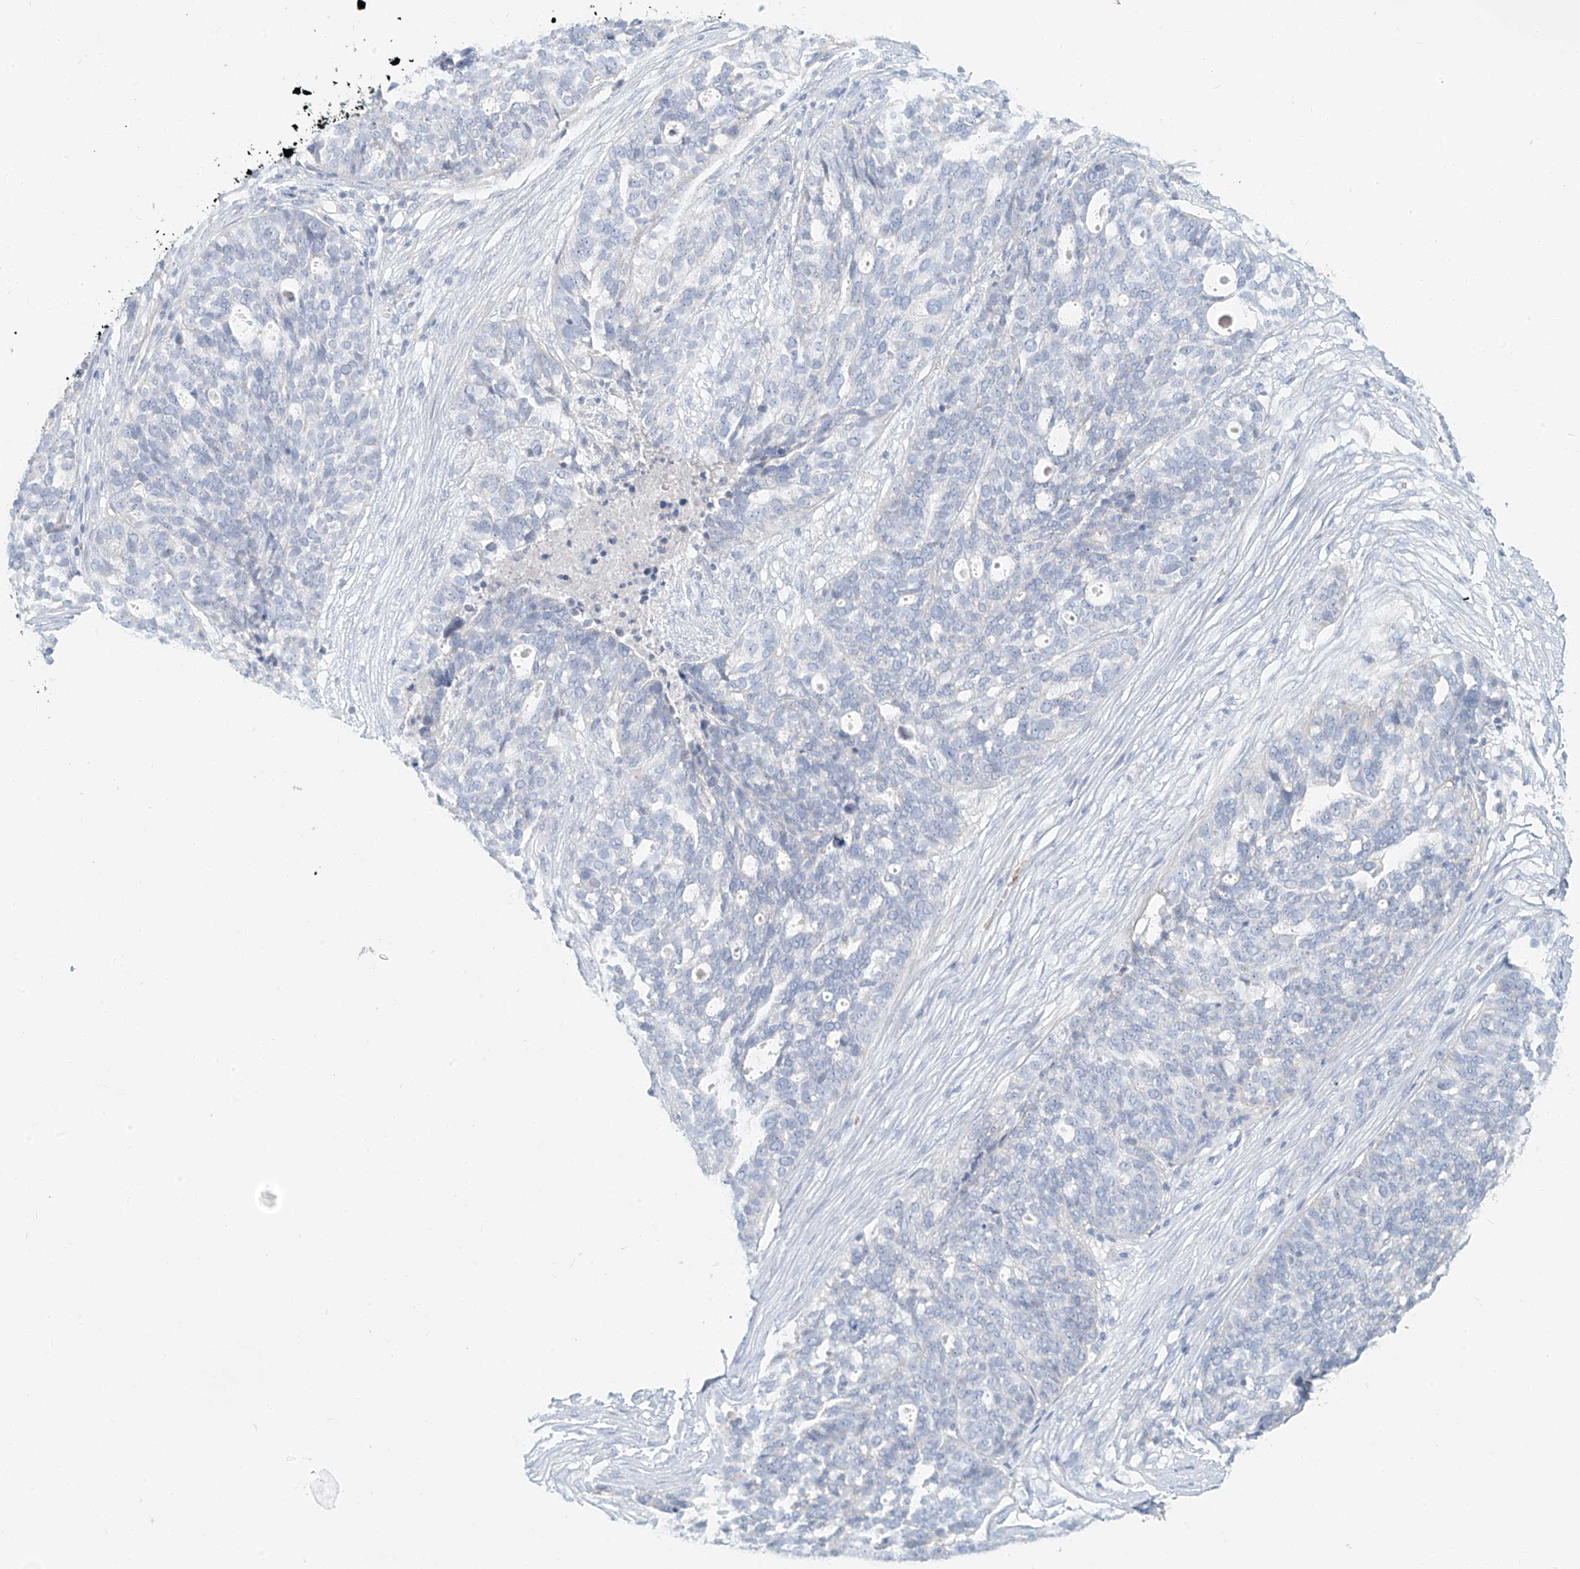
{"staining": {"intensity": "negative", "quantity": "none", "location": "none"}, "tissue": "ovarian cancer", "cell_type": "Tumor cells", "image_type": "cancer", "snomed": [{"axis": "morphology", "description": "Cystadenocarcinoma, serous, NOS"}, {"axis": "topography", "description": "Ovary"}], "caption": "This is an immunohistochemistry photomicrograph of ovarian serous cystadenocarcinoma. There is no staining in tumor cells.", "gene": "PGC", "patient": {"sex": "female", "age": 59}}